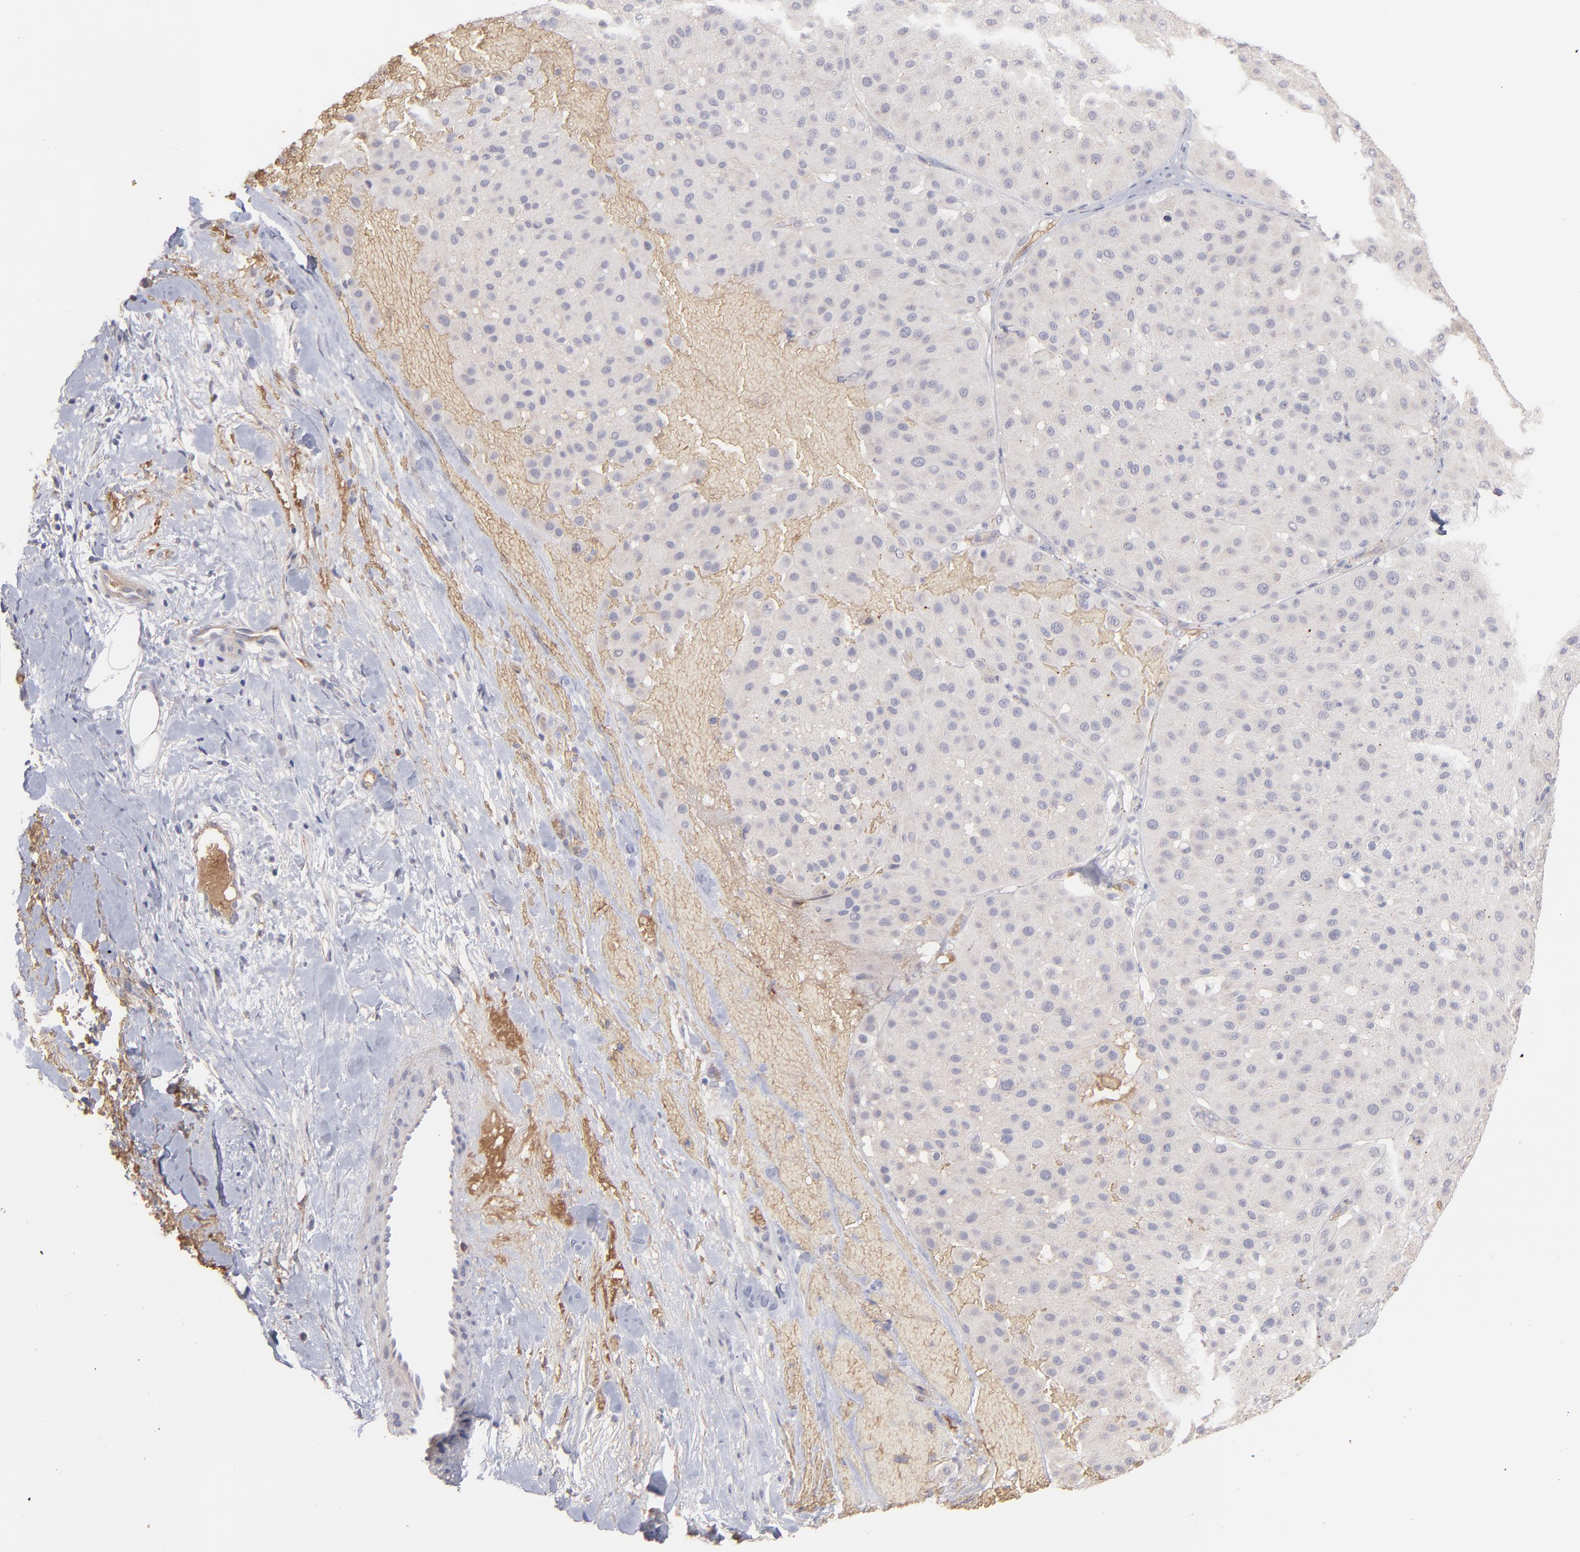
{"staining": {"intensity": "negative", "quantity": "none", "location": "none"}, "tissue": "melanoma", "cell_type": "Tumor cells", "image_type": "cancer", "snomed": [{"axis": "morphology", "description": "Normal tissue, NOS"}, {"axis": "morphology", "description": "Malignant melanoma, Metastatic site"}, {"axis": "topography", "description": "Skin"}], "caption": "IHC of malignant melanoma (metastatic site) exhibits no positivity in tumor cells.", "gene": "F13B", "patient": {"sex": "male", "age": 41}}